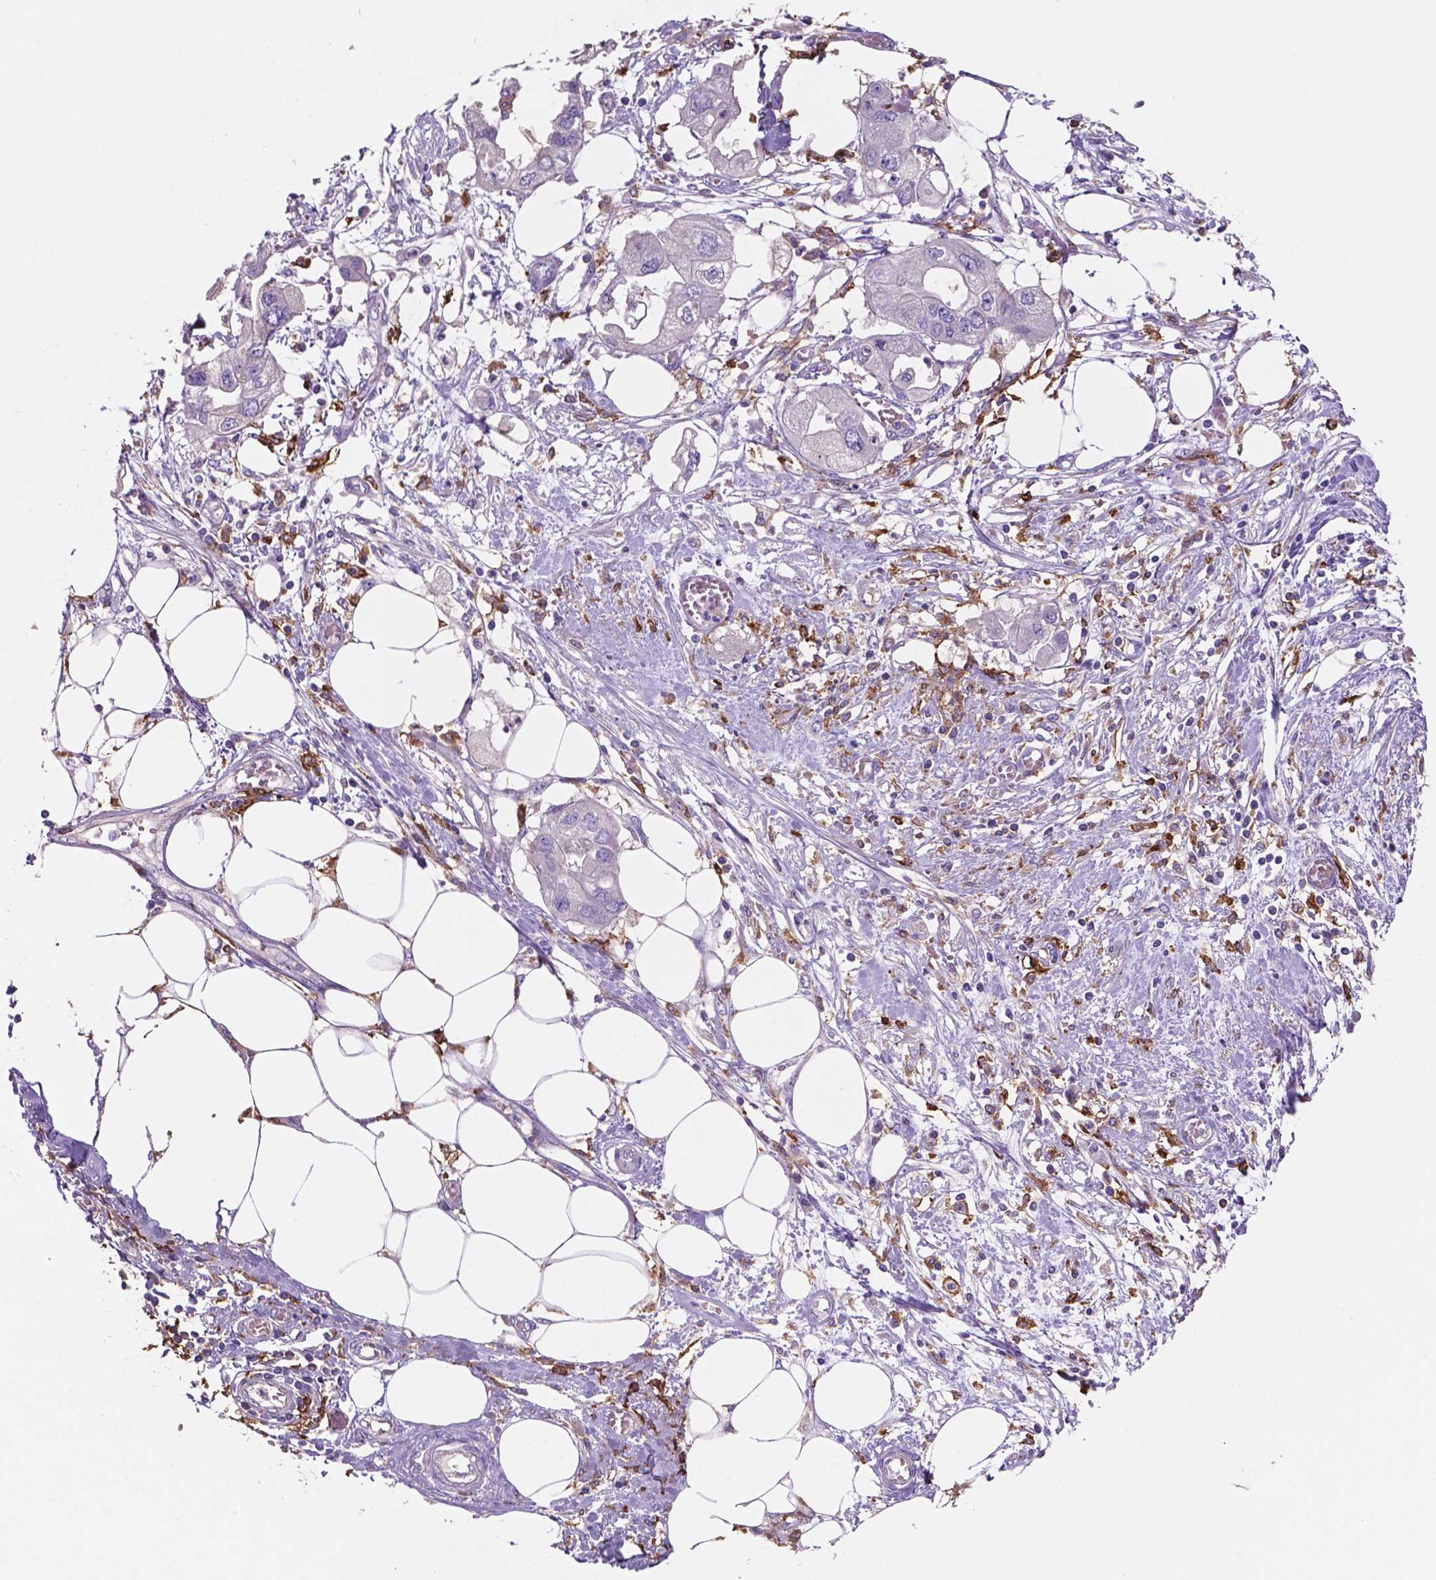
{"staining": {"intensity": "negative", "quantity": "none", "location": "none"}, "tissue": "endometrial cancer", "cell_type": "Tumor cells", "image_type": "cancer", "snomed": [{"axis": "morphology", "description": "Adenocarcinoma, NOS"}, {"axis": "morphology", "description": "Adenocarcinoma, metastatic, NOS"}, {"axis": "topography", "description": "Adipose tissue"}, {"axis": "topography", "description": "Endometrium"}], "caption": "This micrograph is of endometrial cancer stained with immunohistochemistry (IHC) to label a protein in brown with the nuclei are counter-stained blue. There is no expression in tumor cells.", "gene": "MKRN2OS", "patient": {"sex": "female", "age": 67}}